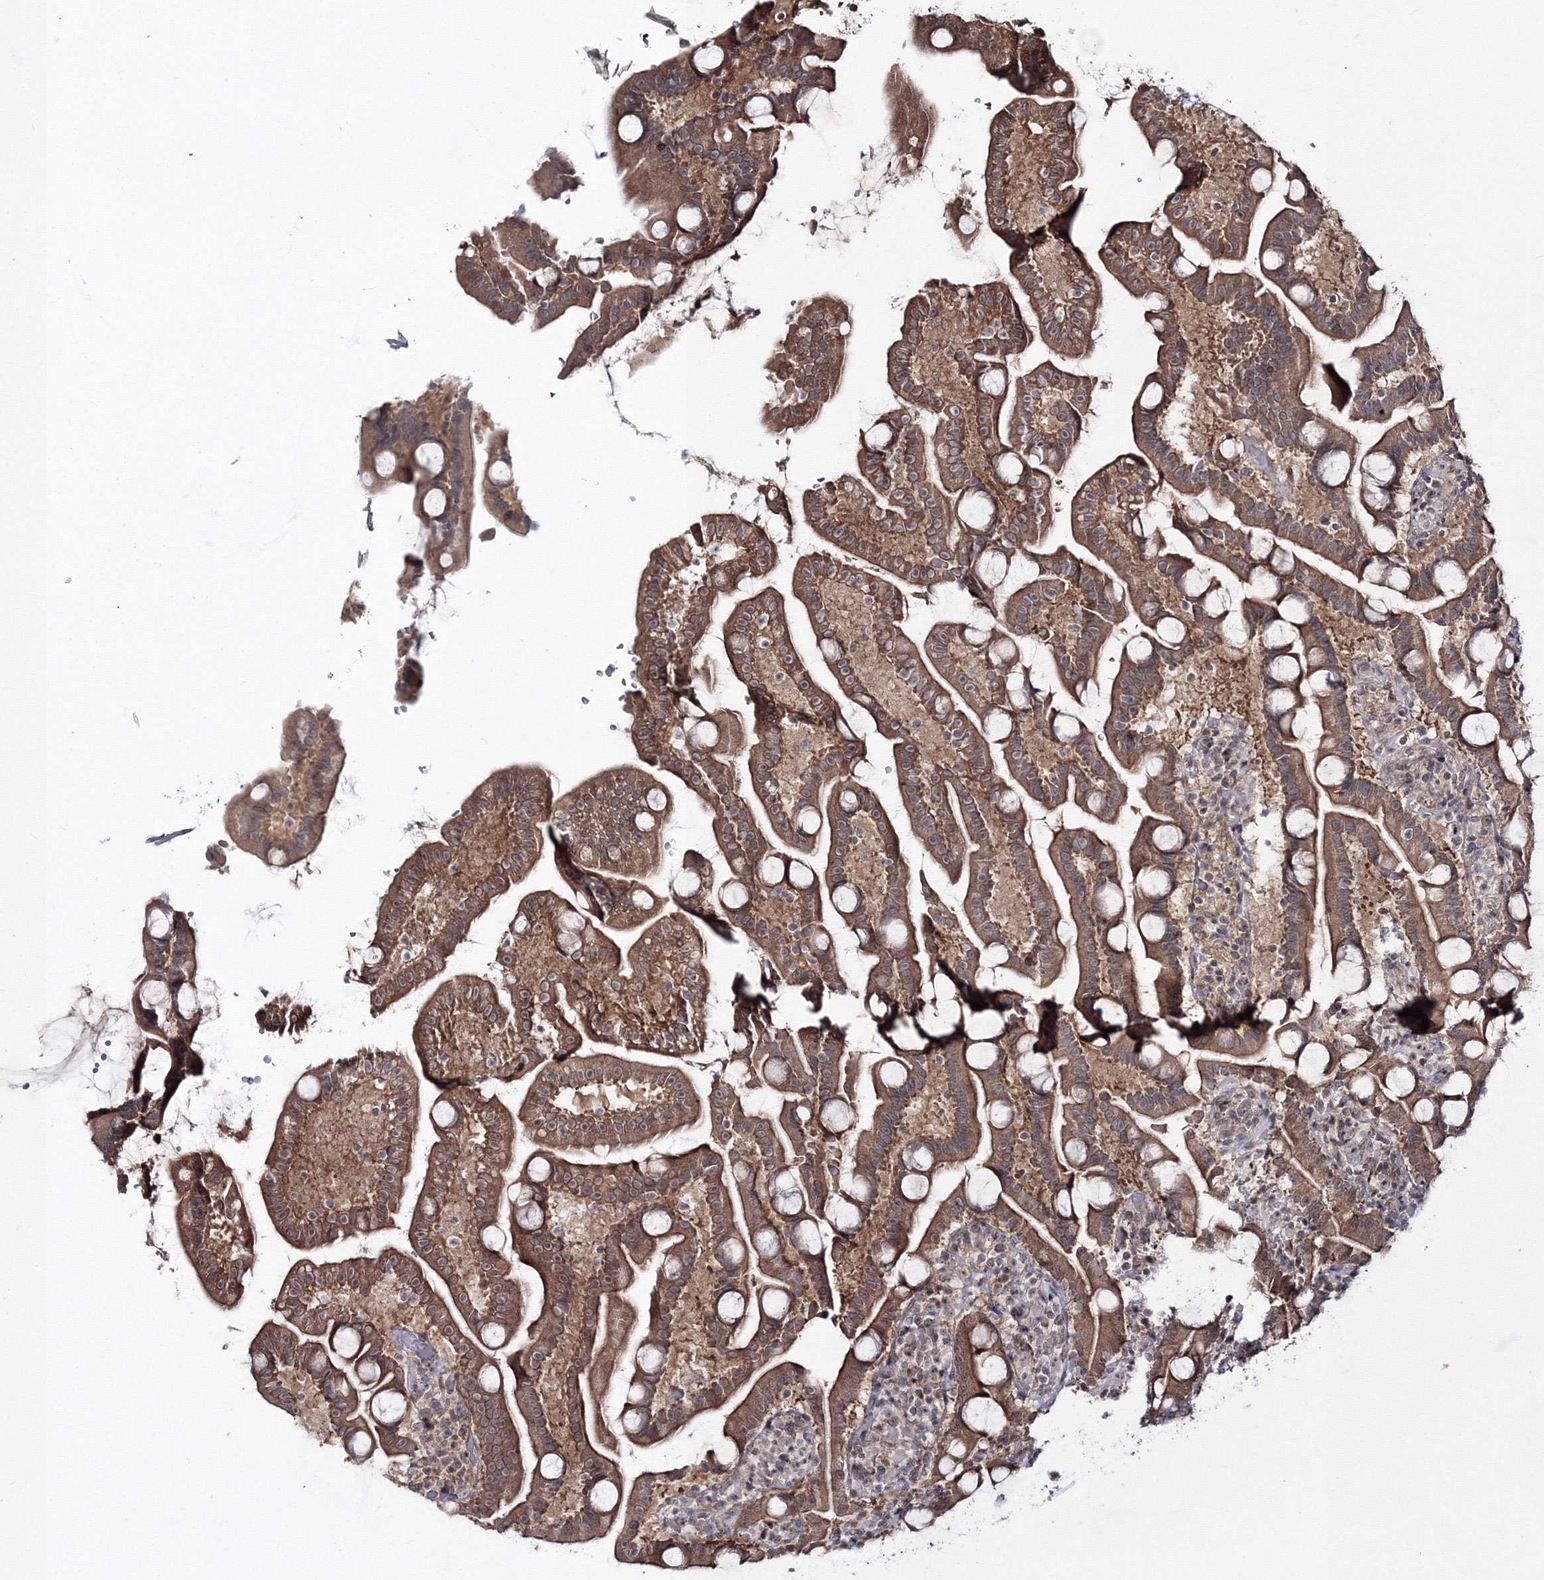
{"staining": {"intensity": "moderate", "quantity": ">75%", "location": "cytoplasmic/membranous"}, "tissue": "duodenum", "cell_type": "Glandular cells", "image_type": "normal", "snomed": [{"axis": "morphology", "description": "Normal tissue, NOS"}, {"axis": "topography", "description": "Duodenum"}], "caption": "Duodenum stained with immunohistochemistry displays moderate cytoplasmic/membranous expression in about >75% of glandular cells.", "gene": "ZFAND6", "patient": {"sex": "male", "age": 55}}